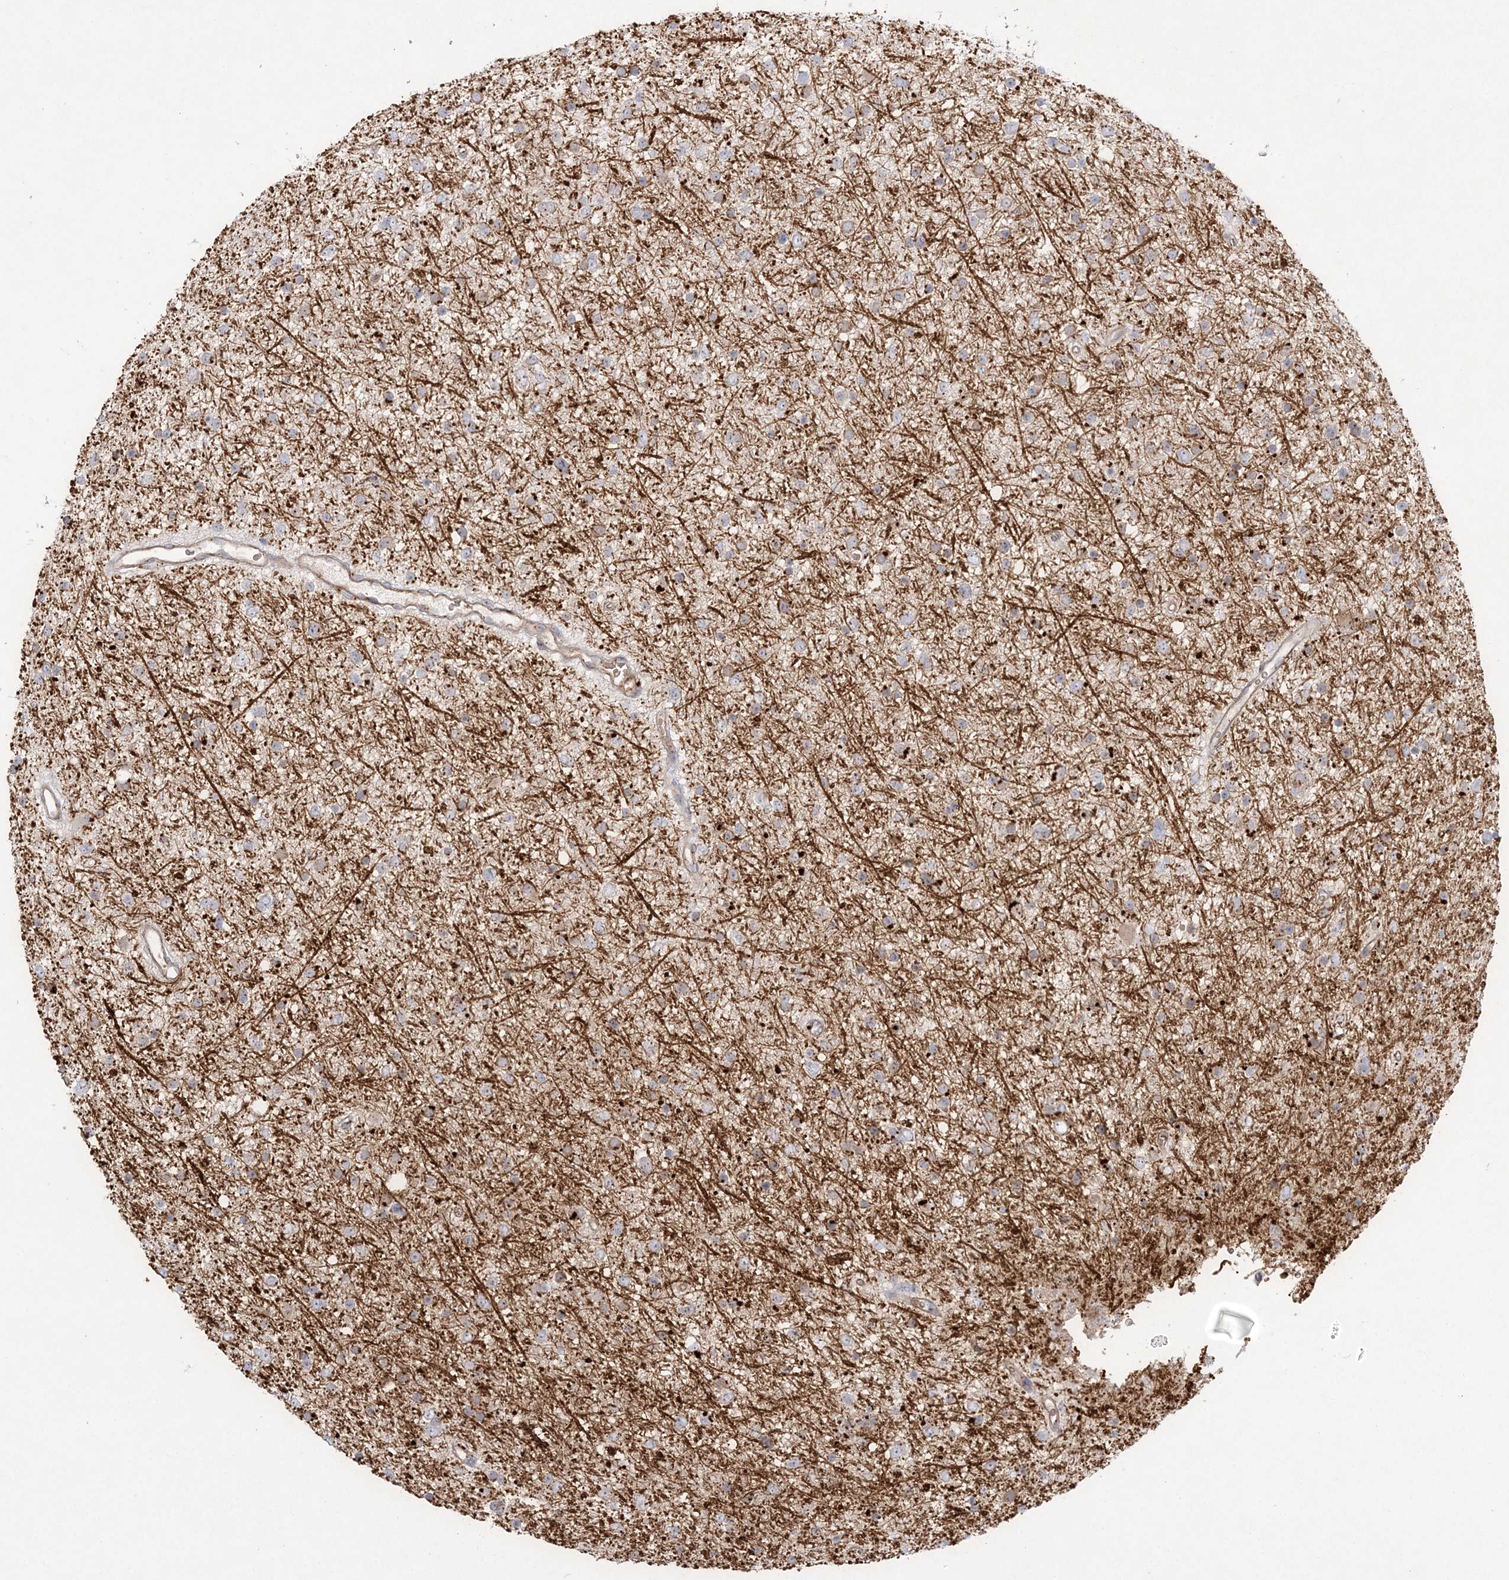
{"staining": {"intensity": "negative", "quantity": "none", "location": "none"}, "tissue": "glioma", "cell_type": "Tumor cells", "image_type": "cancer", "snomed": [{"axis": "morphology", "description": "Glioma, malignant, Low grade"}, {"axis": "topography", "description": "Cerebral cortex"}], "caption": "The image reveals no staining of tumor cells in low-grade glioma (malignant). (IHC, brightfield microscopy, high magnification).", "gene": "ADAMTS12", "patient": {"sex": "female", "age": 39}}